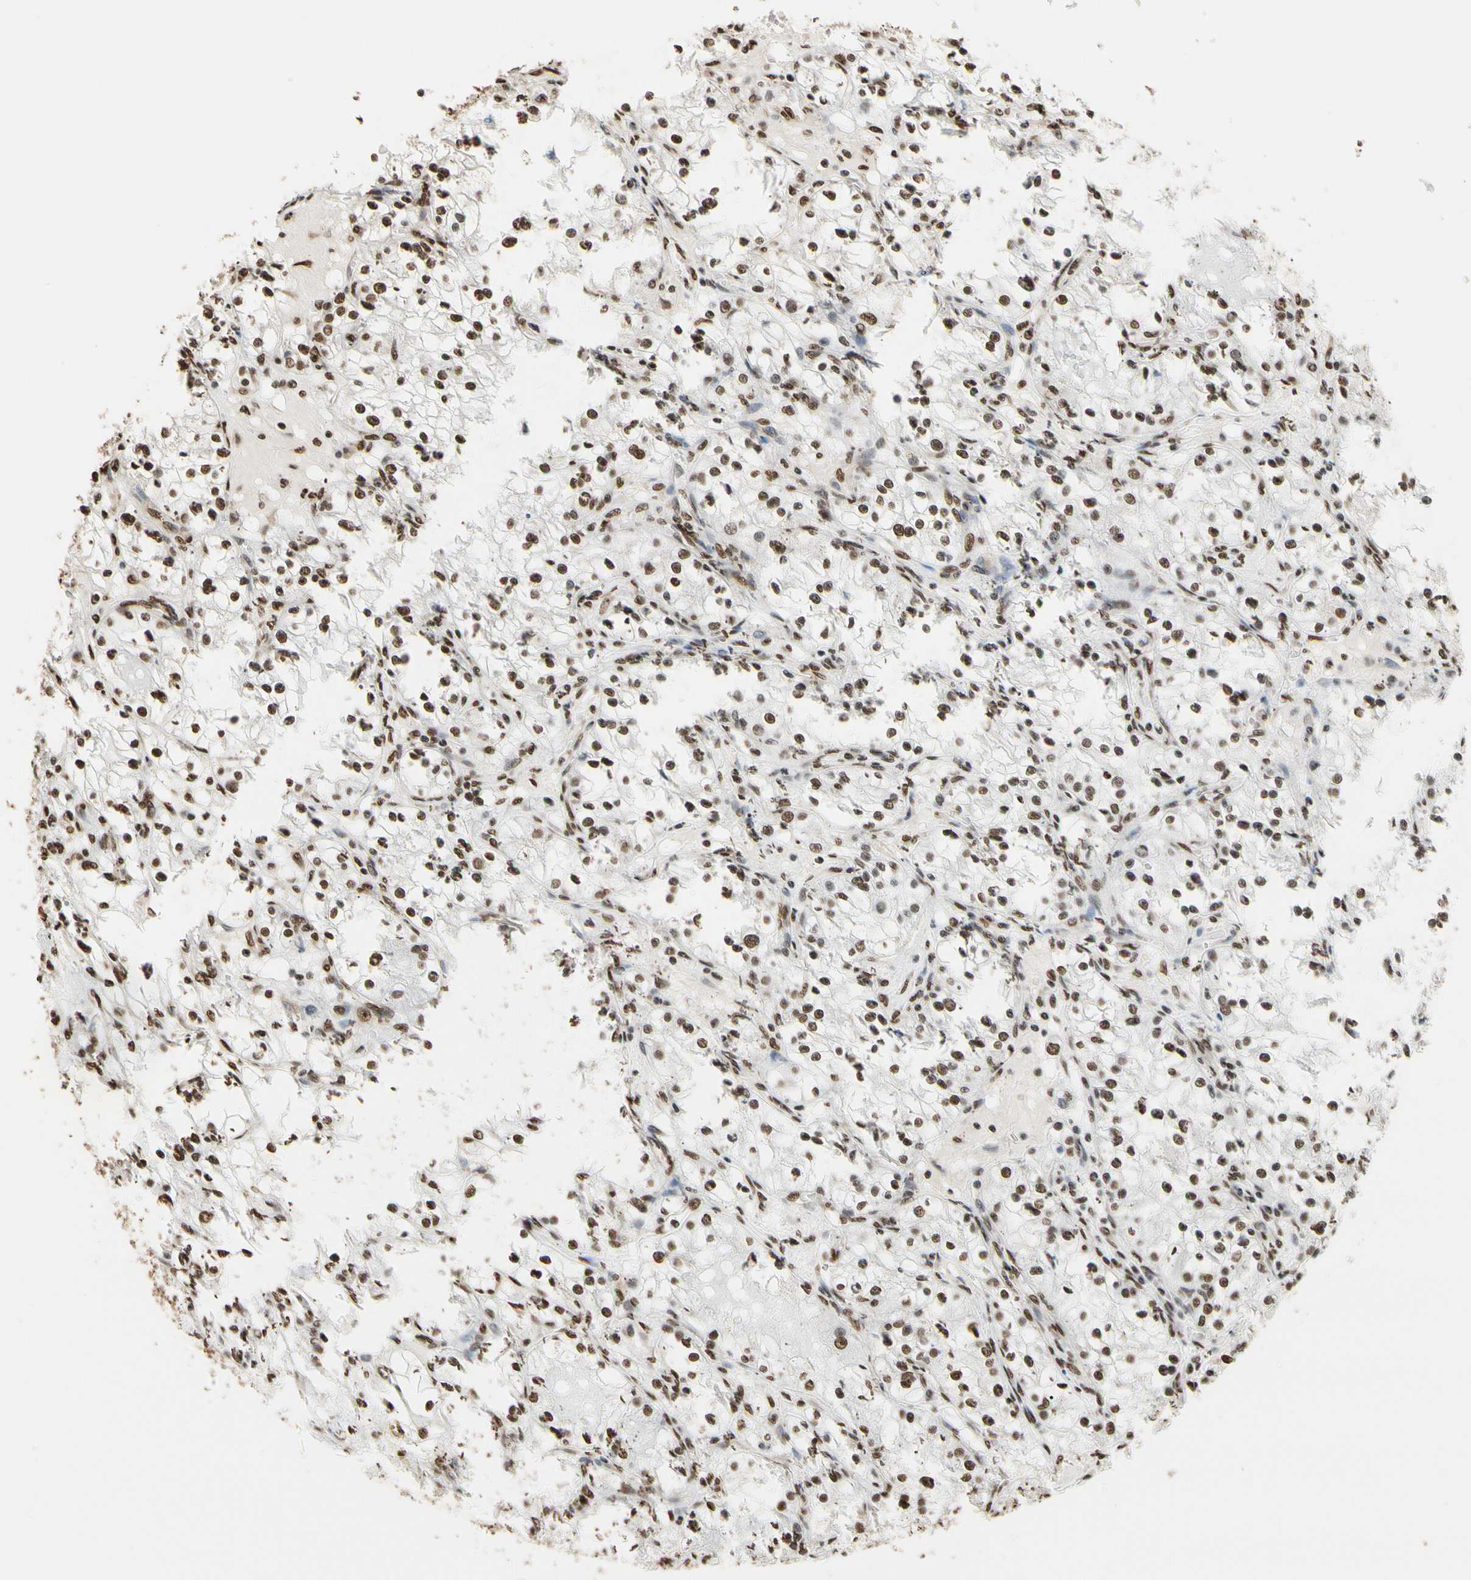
{"staining": {"intensity": "strong", "quantity": ">75%", "location": "nuclear"}, "tissue": "renal cancer", "cell_type": "Tumor cells", "image_type": "cancer", "snomed": [{"axis": "morphology", "description": "Adenocarcinoma, NOS"}, {"axis": "topography", "description": "Kidney"}], "caption": "A high amount of strong nuclear positivity is seen in approximately >75% of tumor cells in renal cancer (adenocarcinoma) tissue. (DAB IHC with brightfield microscopy, high magnification).", "gene": "HNRNPK", "patient": {"sex": "male", "age": 56}}